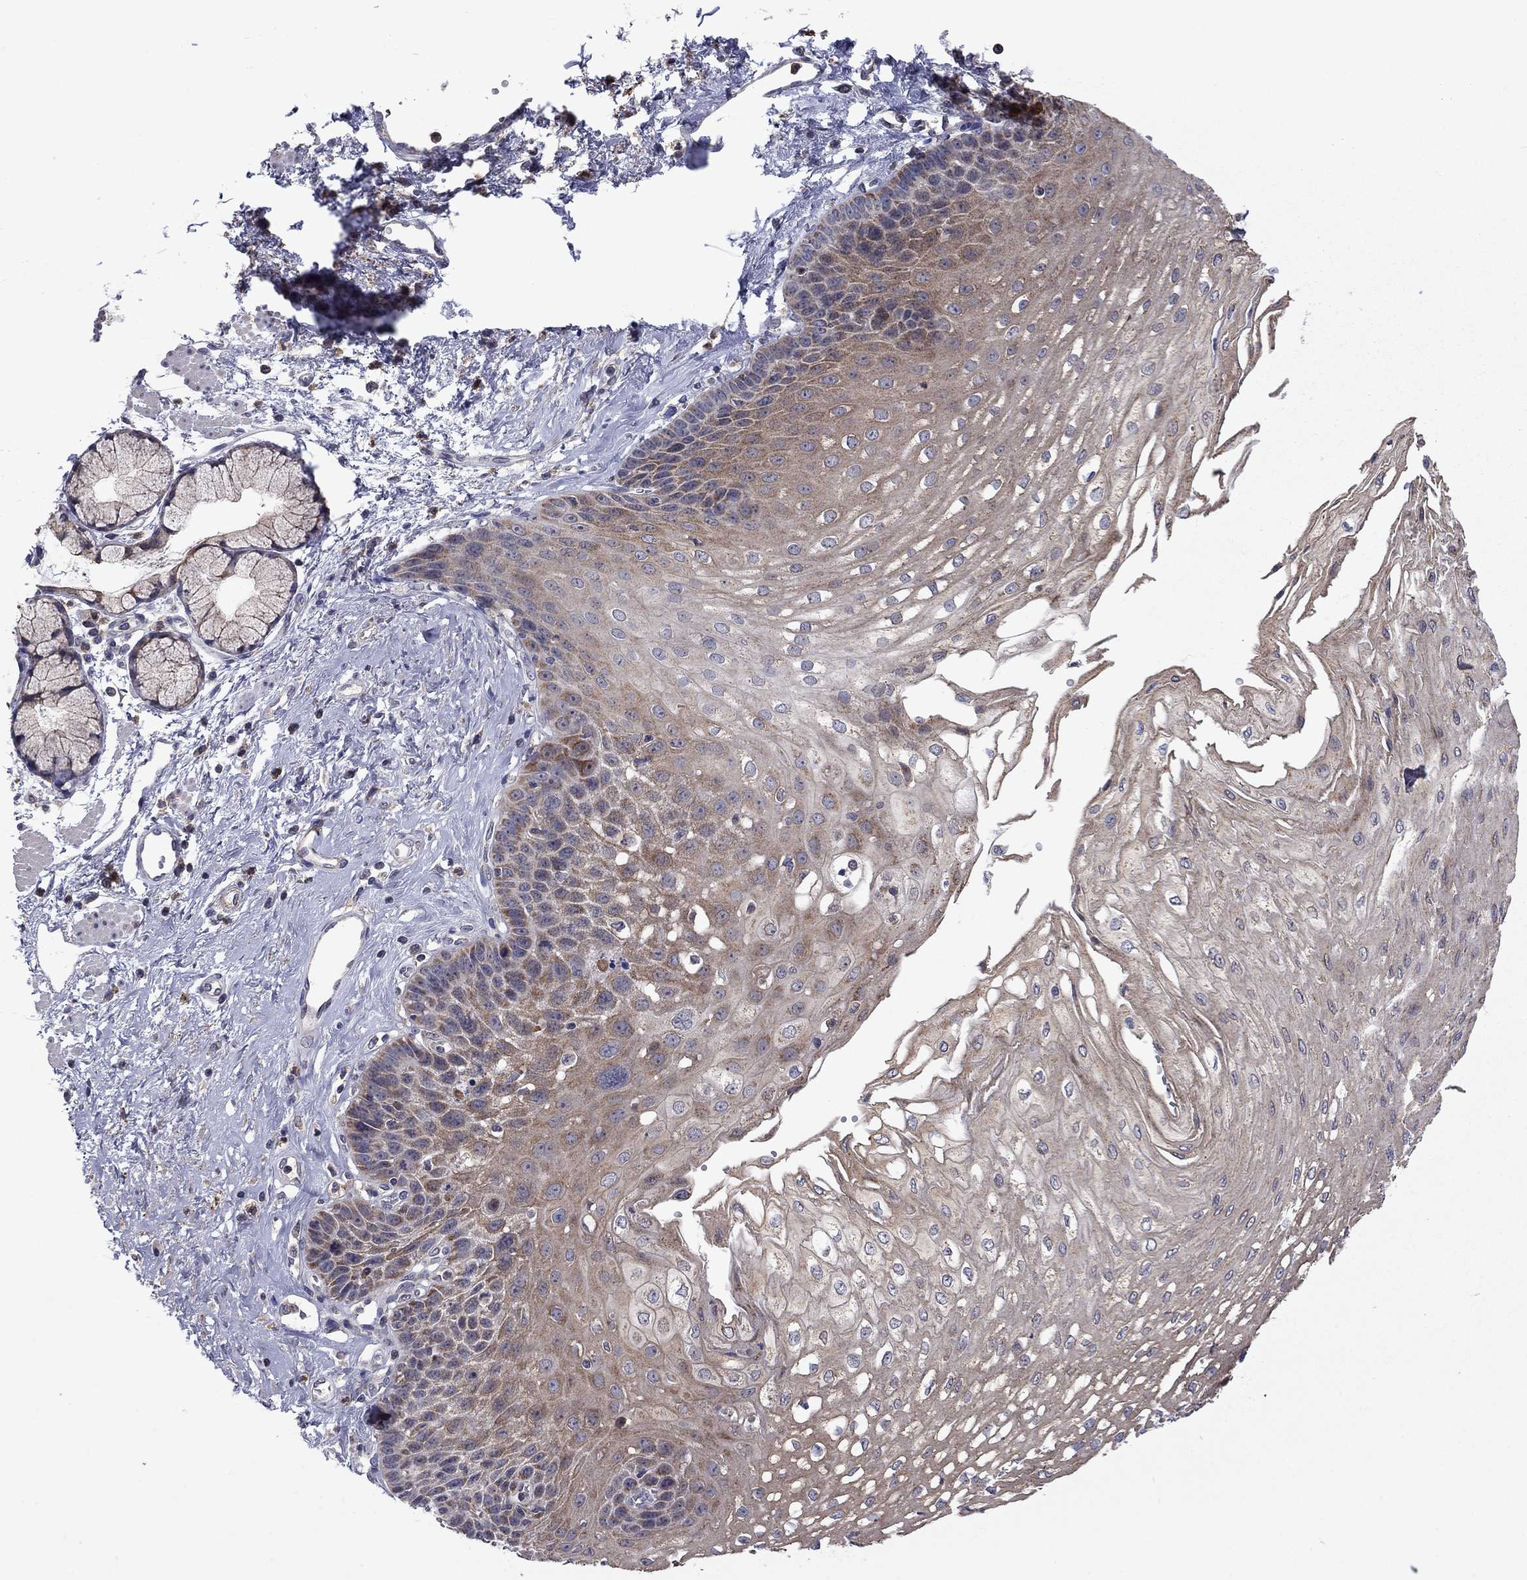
{"staining": {"intensity": "weak", "quantity": "25%-75%", "location": "cytoplasmic/membranous"}, "tissue": "esophagus", "cell_type": "Squamous epithelial cells", "image_type": "normal", "snomed": [{"axis": "morphology", "description": "Normal tissue, NOS"}, {"axis": "topography", "description": "Esophagus"}], "caption": "Immunohistochemistry (DAB) staining of benign human esophagus demonstrates weak cytoplasmic/membranous protein positivity in approximately 25%-75% of squamous epithelial cells. Nuclei are stained in blue.", "gene": "DOP1B", "patient": {"sex": "female", "age": 62}}